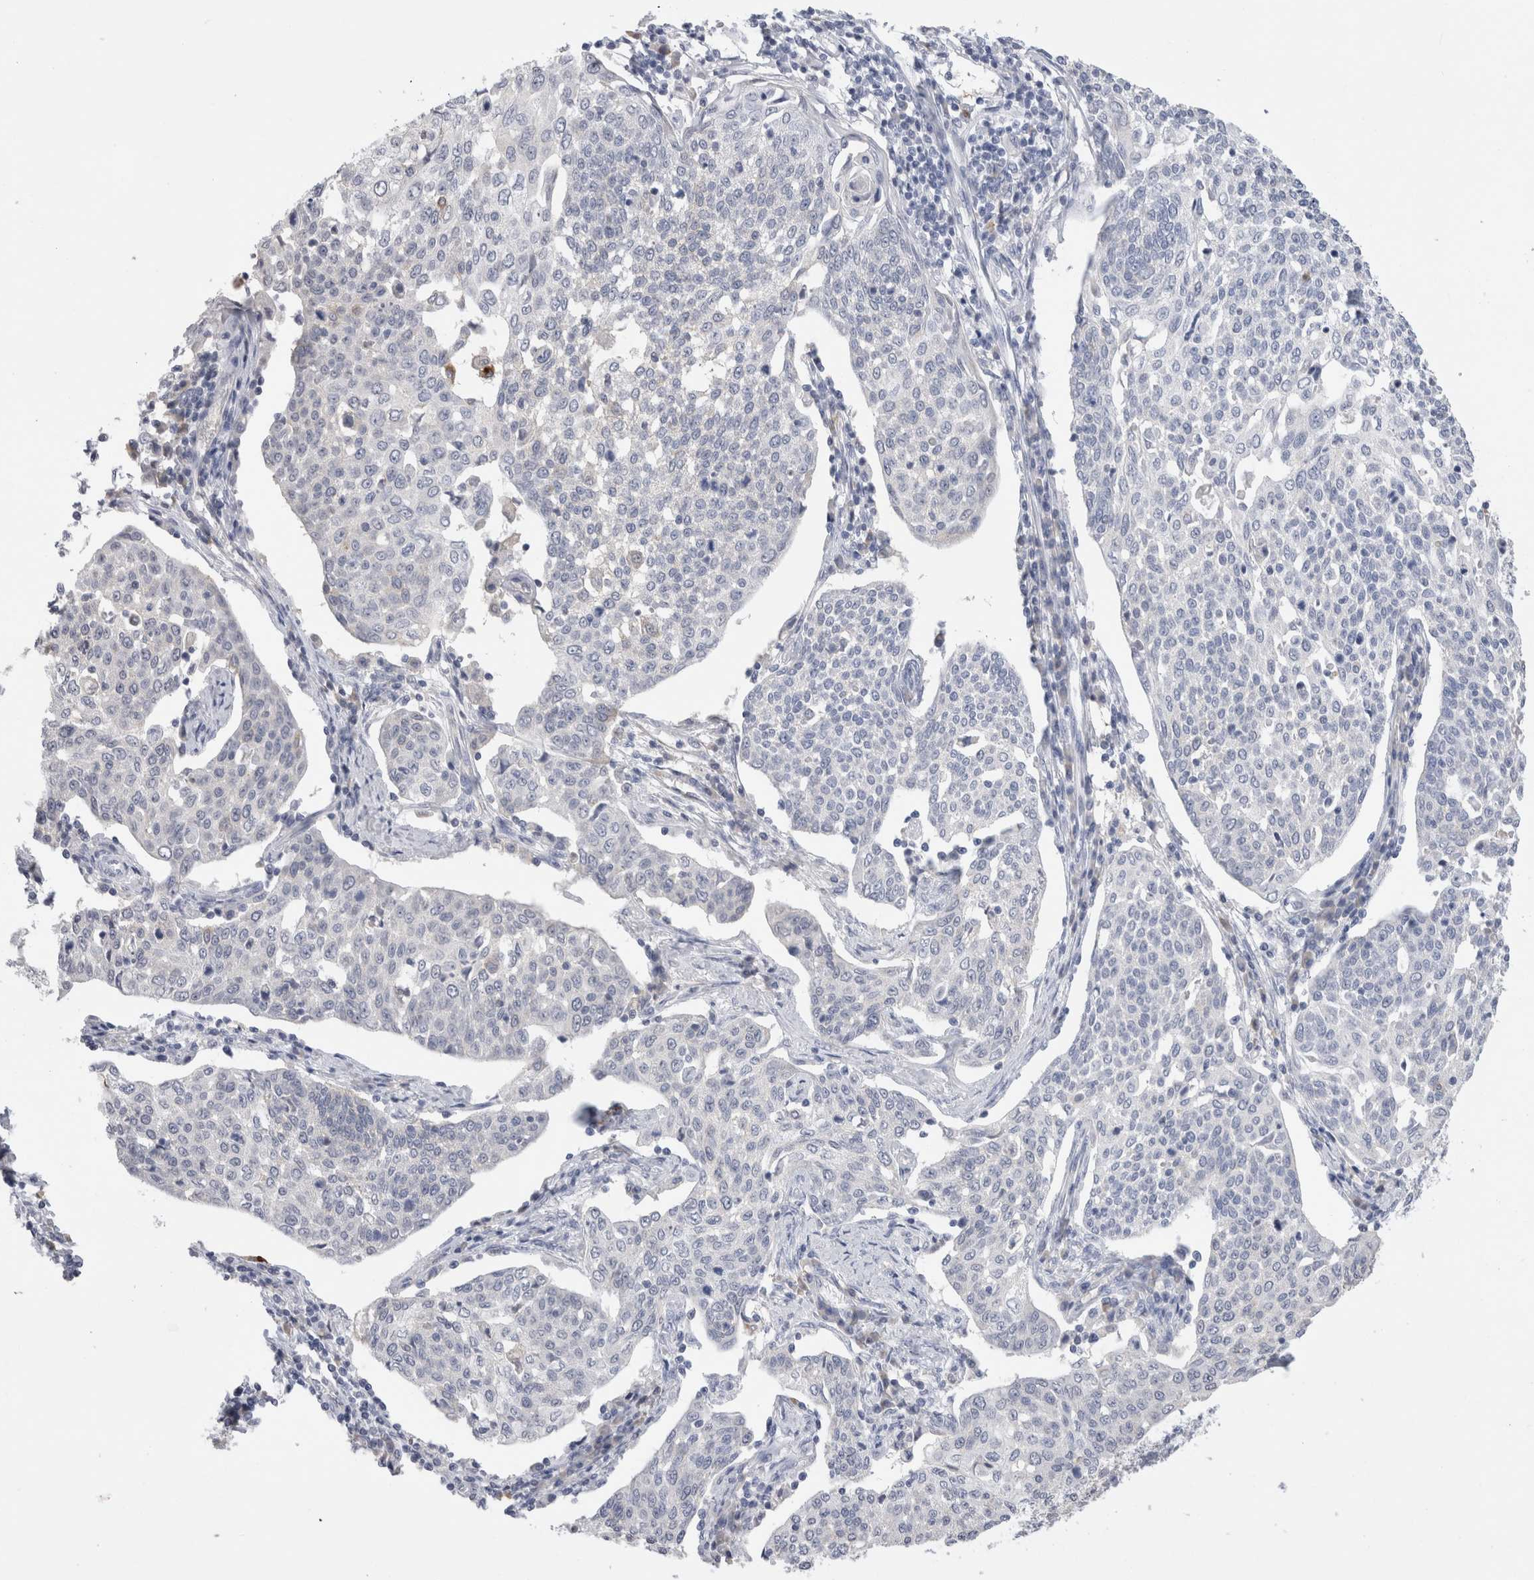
{"staining": {"intensity": "negative", "quantity": "none", "location": "none"}, "tissue": "cervical cancer", "cell_type": "Tumor cells", "image_type": "cancer", "snomed": [{"axis": "morphology", "description": "Squamous cell carcinoma, NOS"}, {"axis": "topography", "description": "Cervix"}], "caption": "This photomicrograph is of cervical squamous cell carcinoma stained with immunohistochemistry to label a protein in brown with the nuclei are counter-stained blue. There is no expression in tumor cells.", "gene": "LAMP3", "patient": {"sex": "female", "age": 34}}